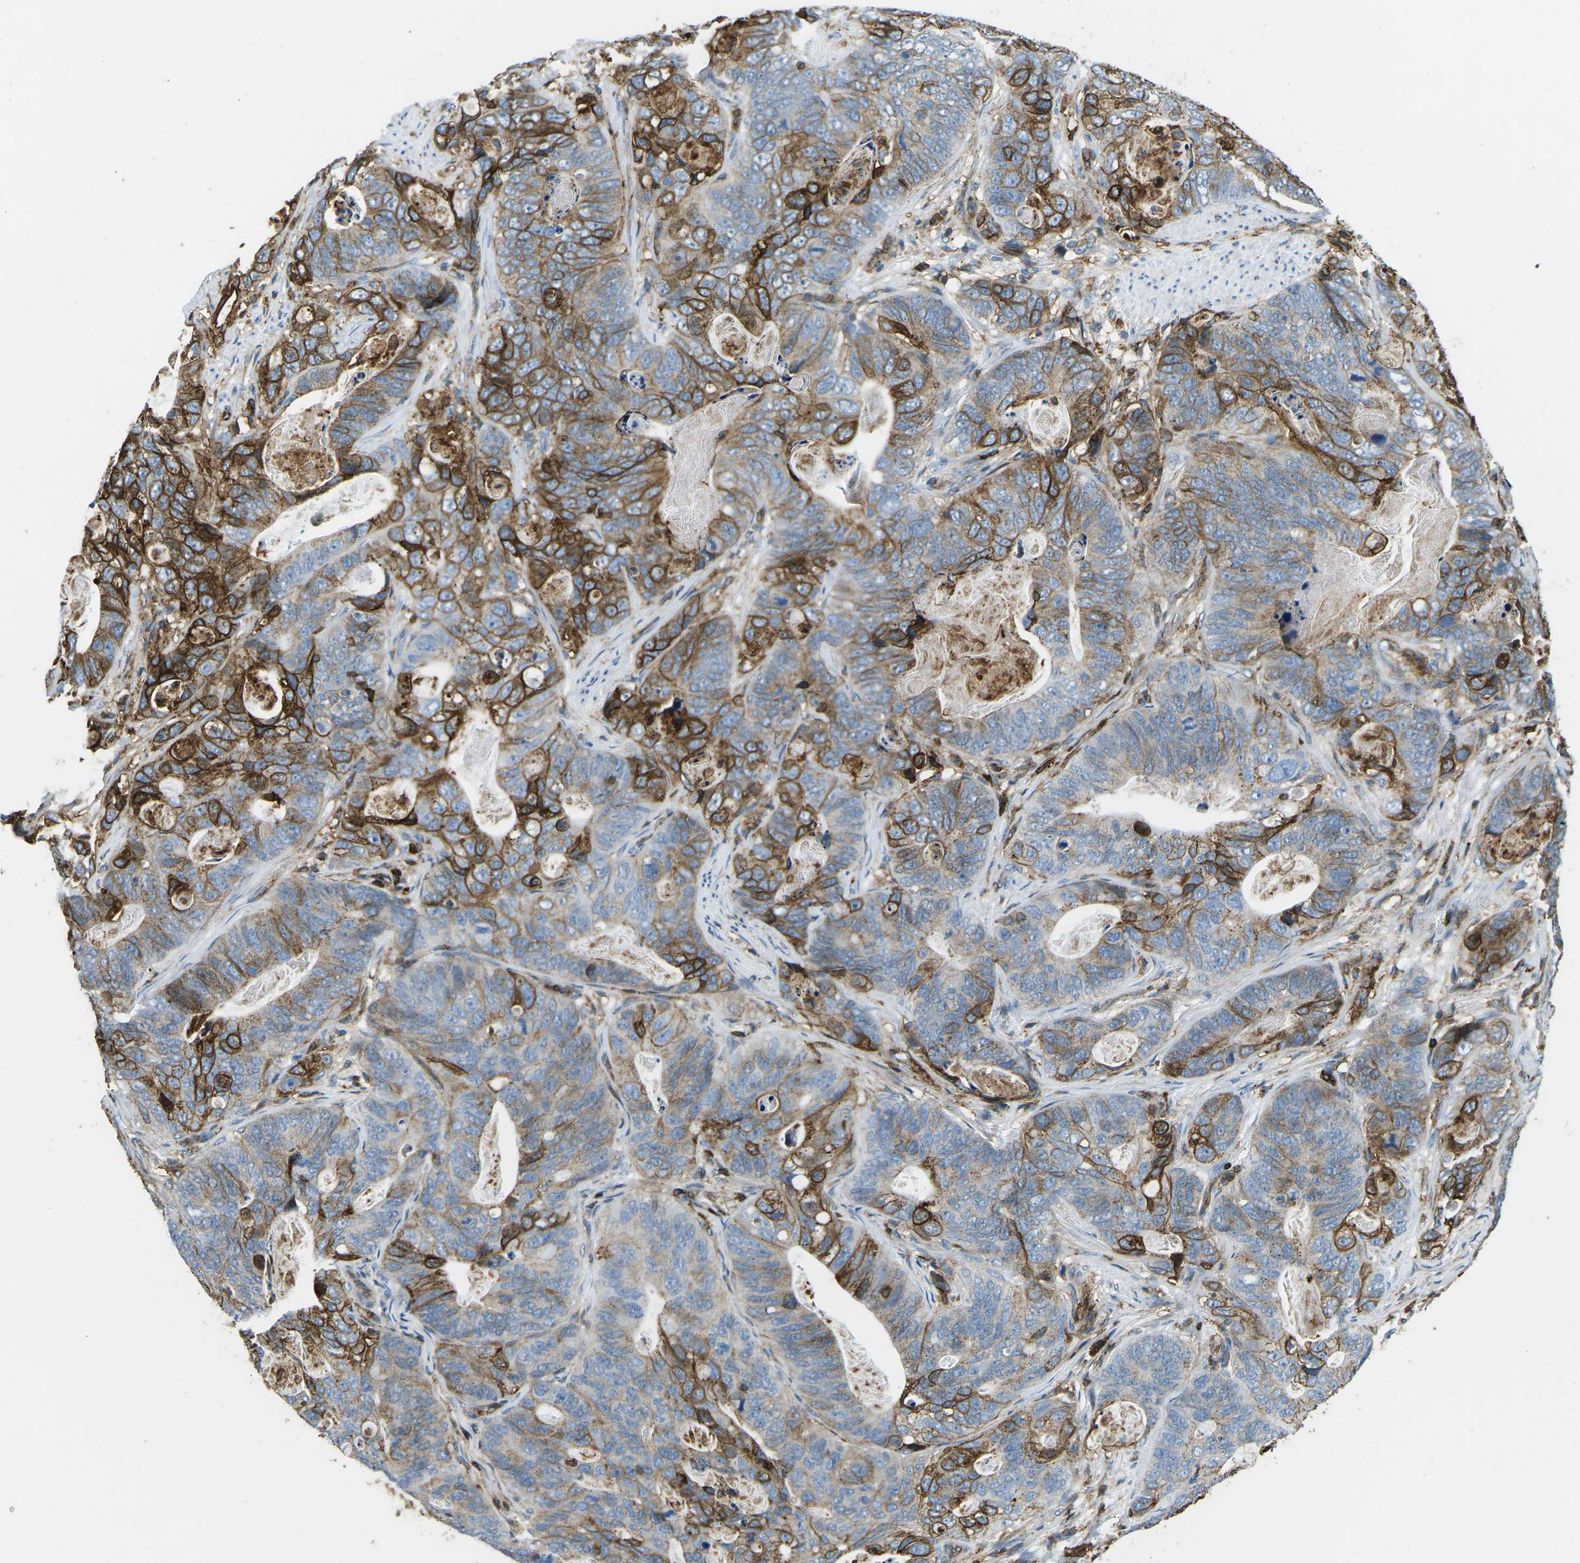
{"staining": {"intensity": "moderate", "quantity": ">75%", "location": "cytoplasmic/membranous"}, "tissue": "stomach cancer", "cell_type": "Tumor cells", "image_type": "cancer", "snomed": [{"axis": "morphology", "description": "Adenocarcinoma, NOS"}, {"axis": "topography", "description": "Stomach"}], "caption": "The immunohistochemical stain shows moderate cytoplasmic/membranous positivity in tumor cells of stomach cancer tissue.", "gene": "HLA-B", "patient": {"sex": "female", "age": 89}}